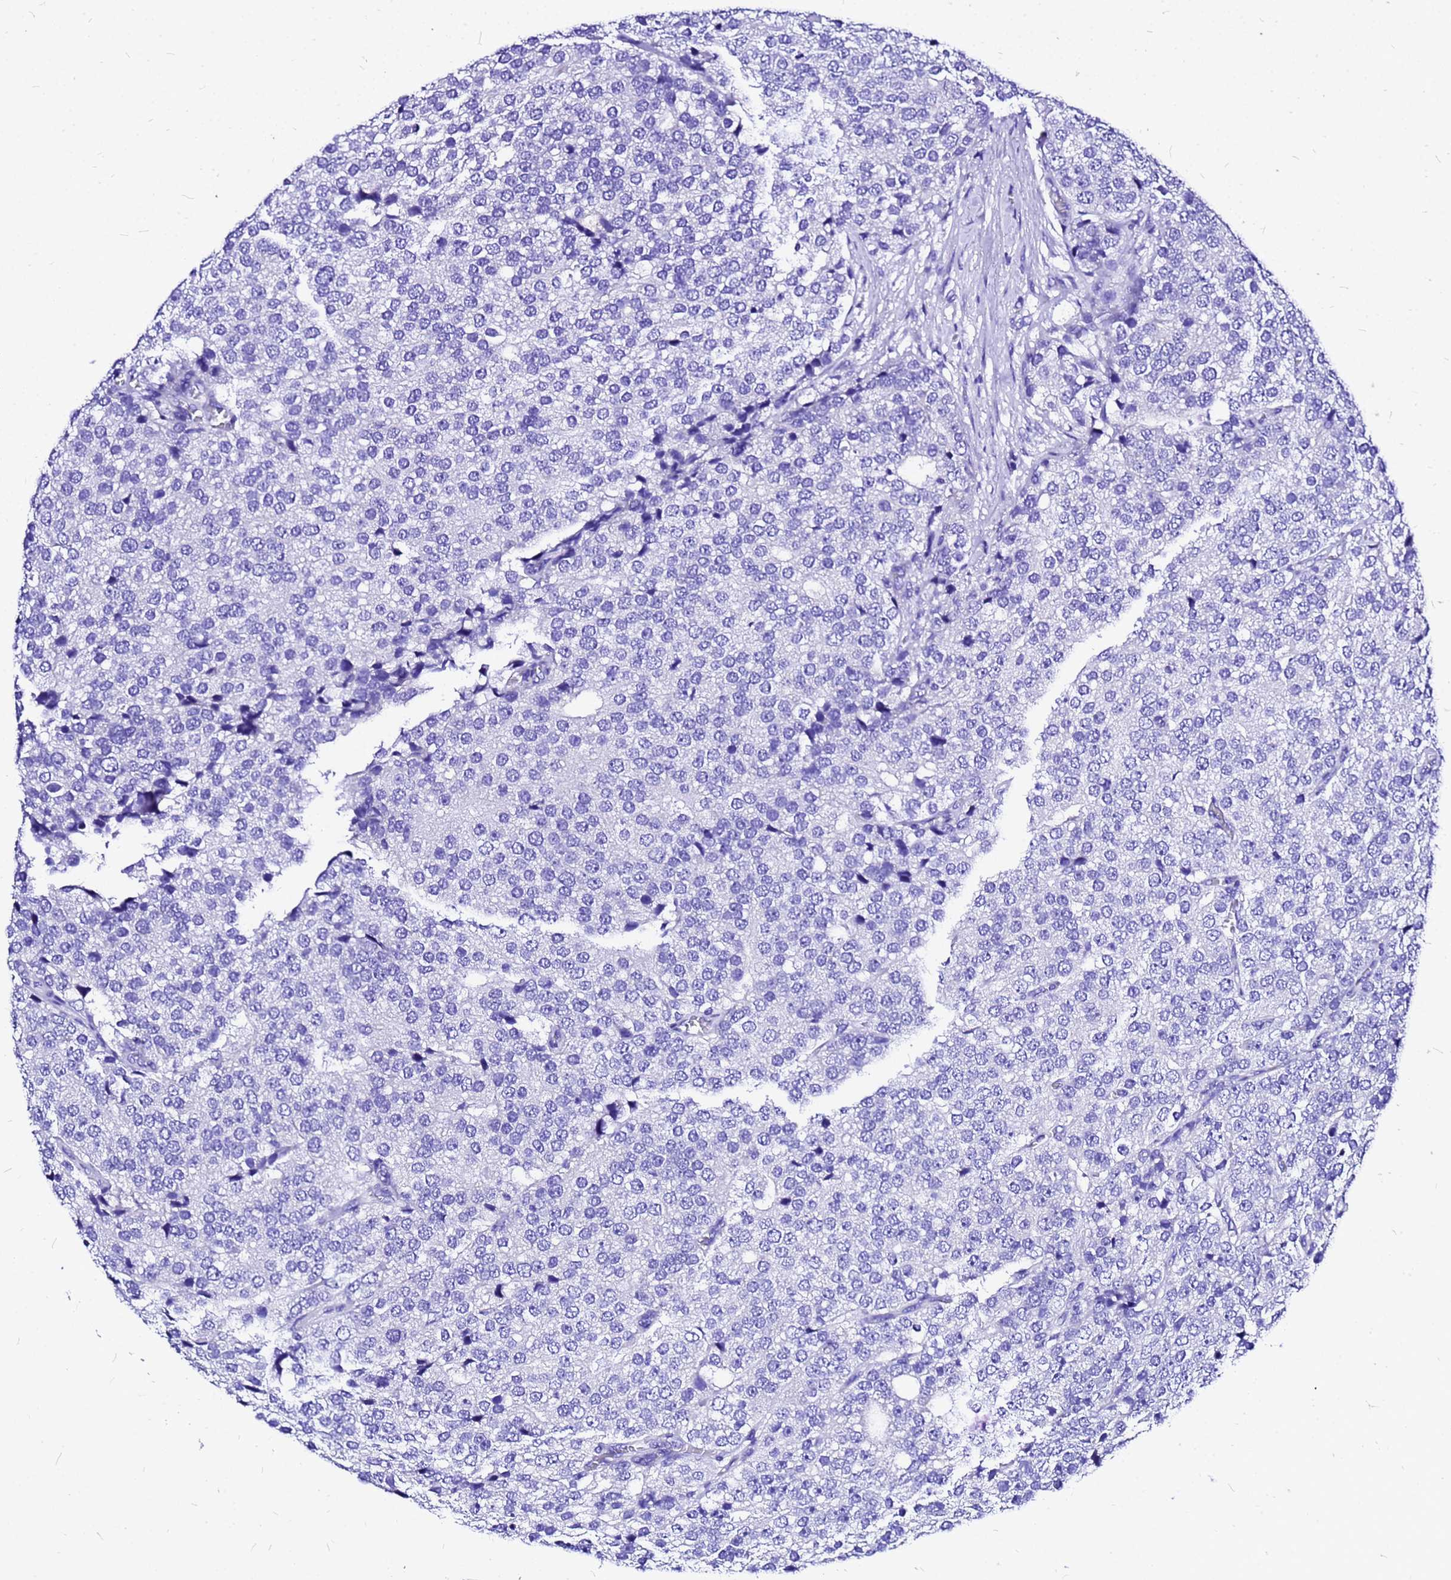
{"staining": {"intensity": "negative", "quantity": "none", "location": "none"}, "tissue": "prostate cancer", "cell_type": "Tumor cells", "image_type": "cancer", "snomed": [{"axis": "morphology", "description": "Adenocarcinoma, High grade"}, {"axis": "topography", "description": "Prostate"}], "caption": "IHC micrograph of neoplastic tissue: human prostate high-grade adenocarcinoma stained with DAB (3,3'-diaminobenzidine) demonstrates no significant protein staining in tumor cells.", "gene": "HERC4", "patient": {"sex": "male", "age": 49}}